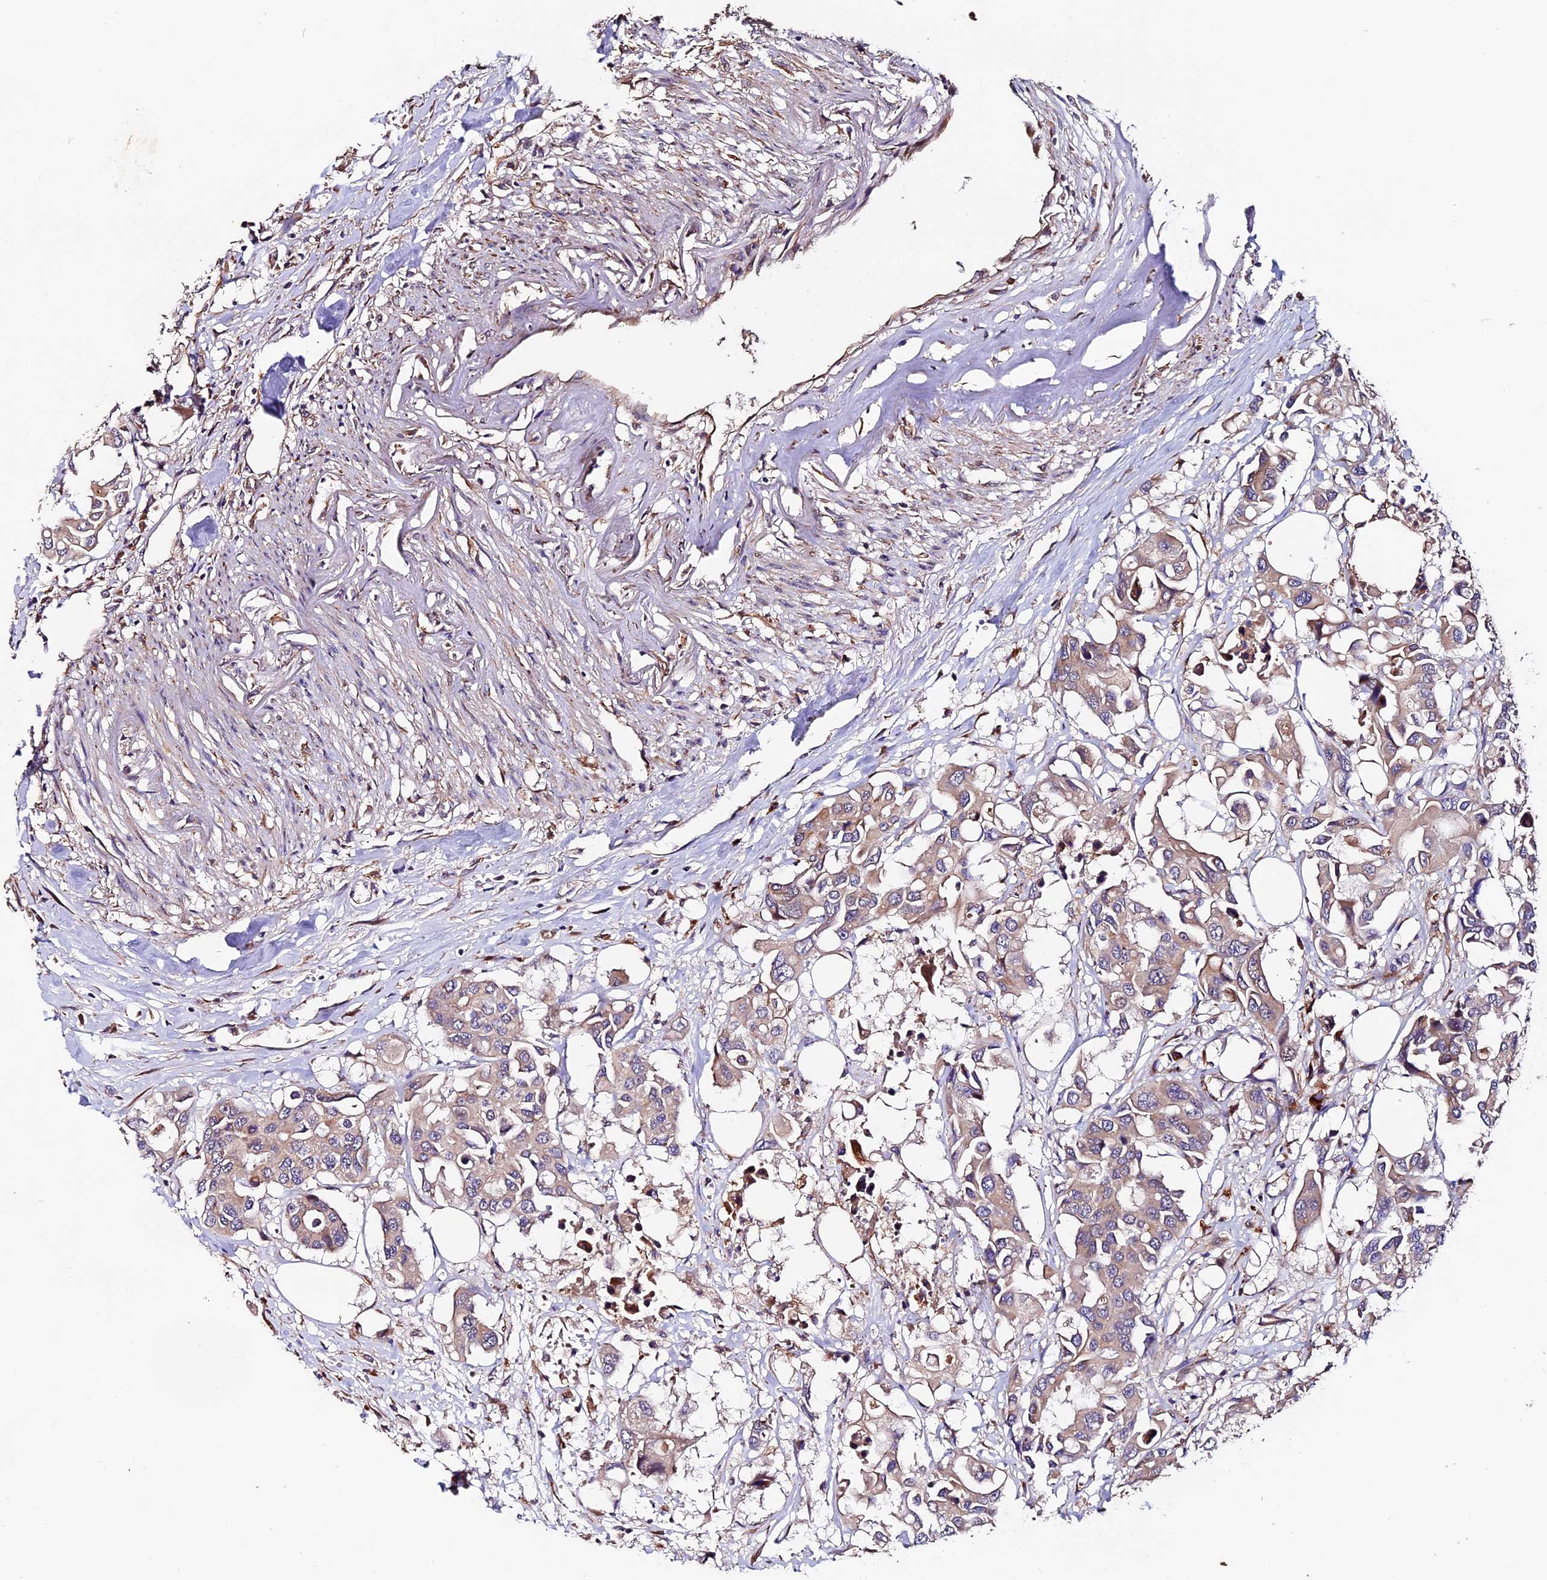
{"staining": {"intensity": "weak", "quantity": ">75%", "location": "cytoplasmic/membranous"}, "tissue": "colorectal cancer", "cell_type": "Tumor cells", "image_type": "cancer", "snomed": [{"axis": "morphology", "description": "Adenocarcinoma, NOS"}, {"axis": "topography", "description": "Colon"}], "caption": "Weak cytoplasmic/membranous staining for a protein is present in approximately >75% of tumor cells of colorectal cancer (adenocarcinoma) using immunohistochemistry (IHC).", "gene": "CLN5", "patient": {"sex": "male", "age": 77}}